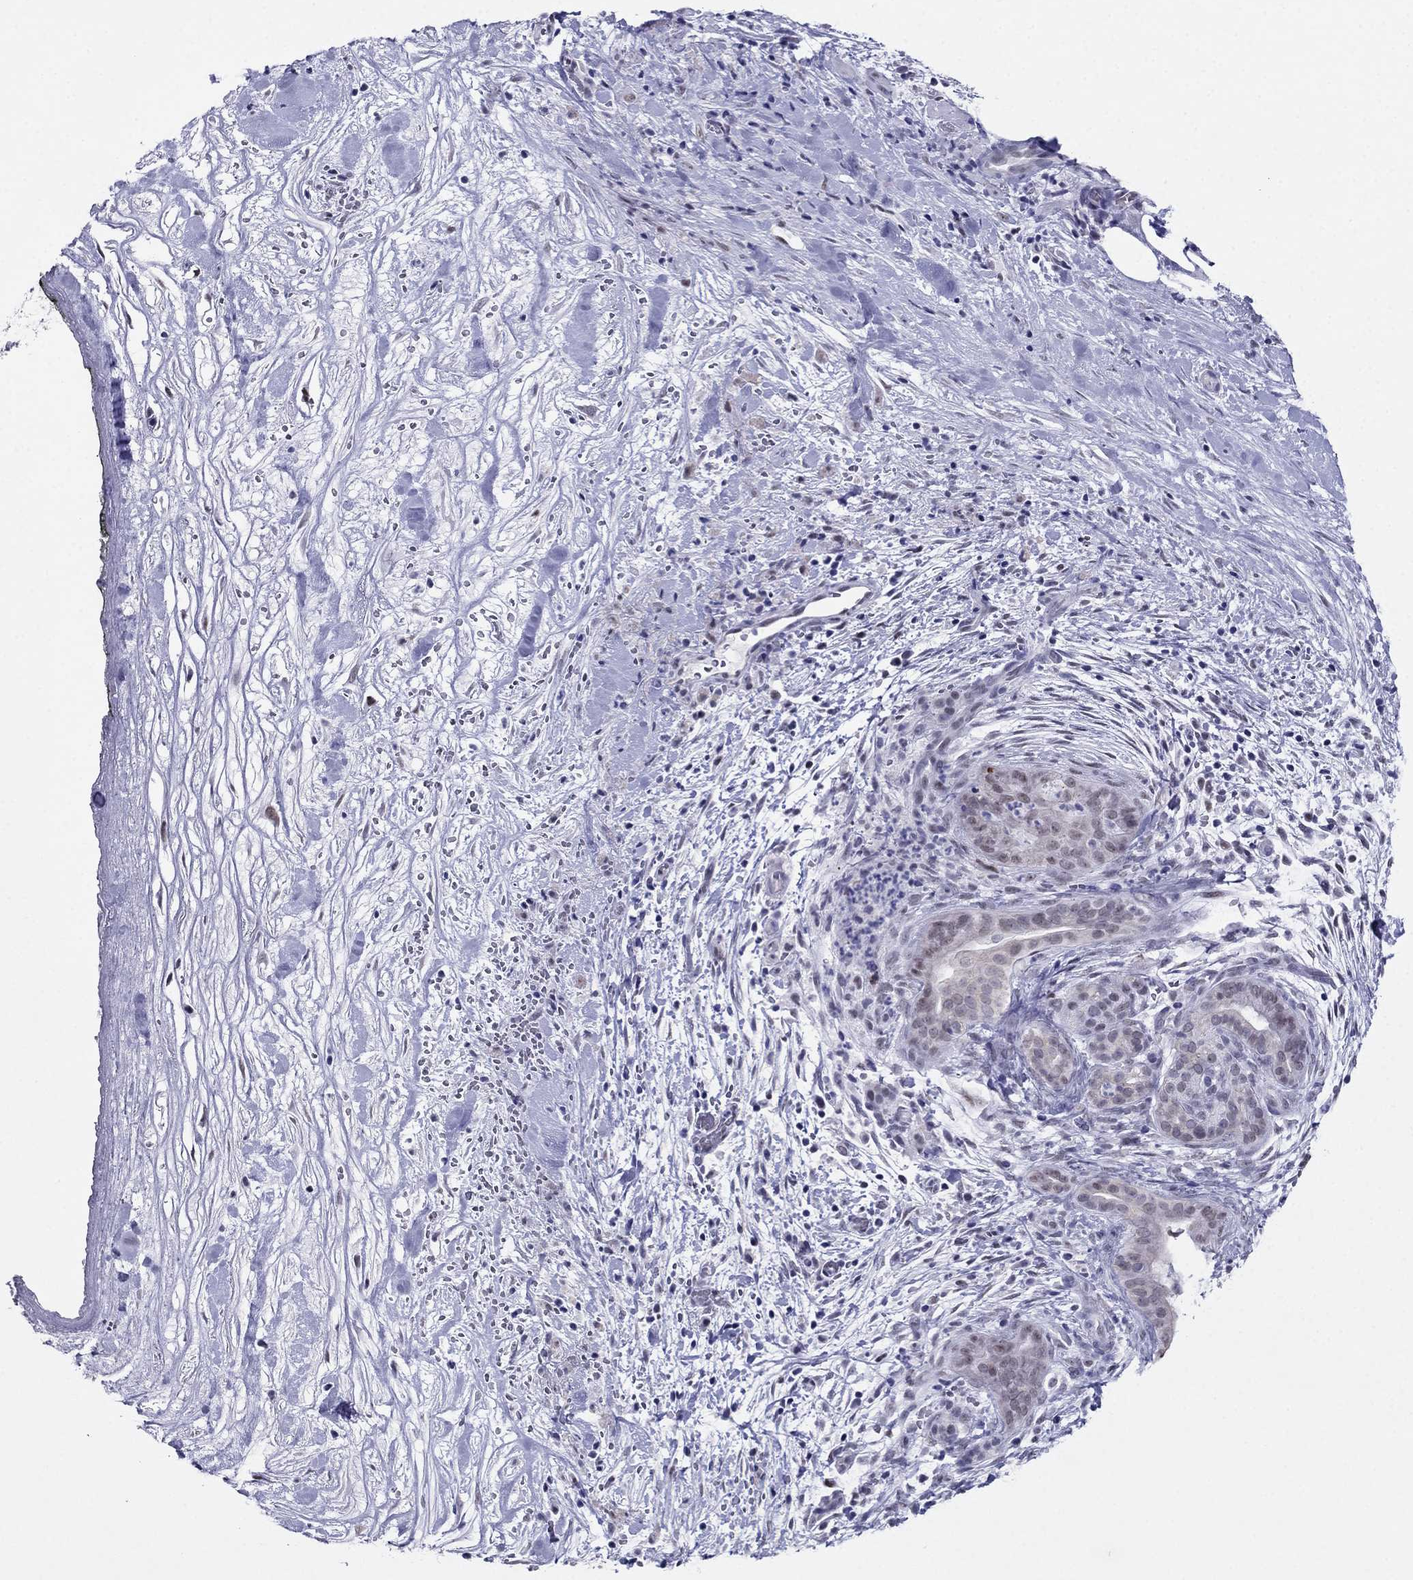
{"staining": {"intensity": "negative", "quantity": "none", "location": "none"}, "tissue": "pancreatic cancer", "cell_type": "Tumor cells", "image_type": "cancer", "snomed": [{"axis": "morphology", "description": "Adenocarcinoma, NOS"}, {"axis": "topography", "description": "Pancreas"}], "caption": "Tumor cells show no significant expression in pancreatic cancer. Nuclei are stained in blue.", "gene": "PPM1G", "patient": {"sex": "male", "age": 44}}